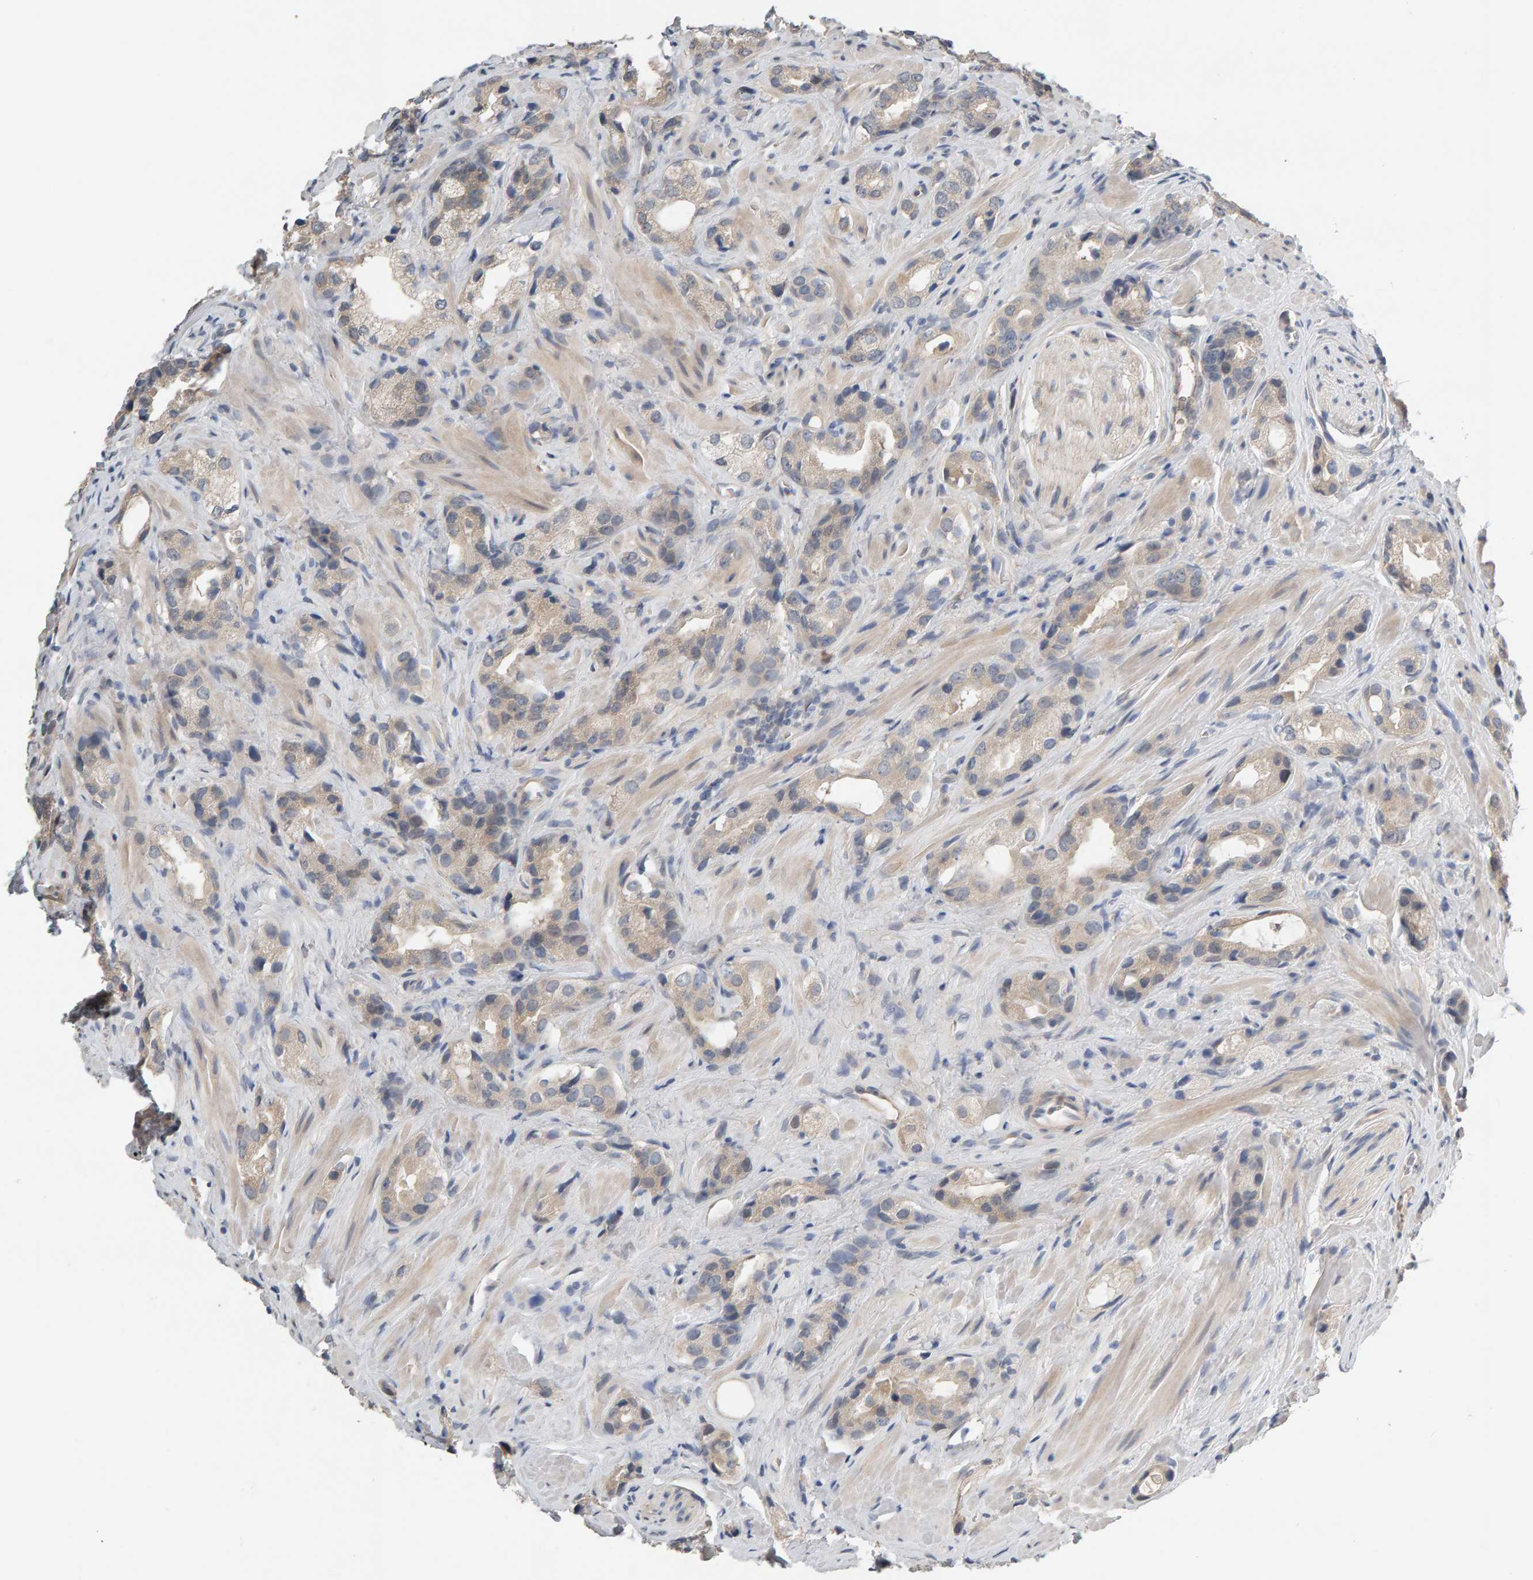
{"staining": {"intensity": "weak", "quantity": "<25%", "location": "cytoplasmic/membranous"}, "tissue": "prostate cancer", "cell_type": "Tumor cells", "image_type": "cancer", "snomed": [{"axis": "morphology", "description": "Adenocarcinoma, High grade"}, {"axis": "topography", "description": "Prostate"}], "caption": "There is no significant staining in tumor cells of prostate cancer (adenocarcinoma (high-grade)).", "gene": "GFUS", "patient": {"sex": "male", "age": 63}}